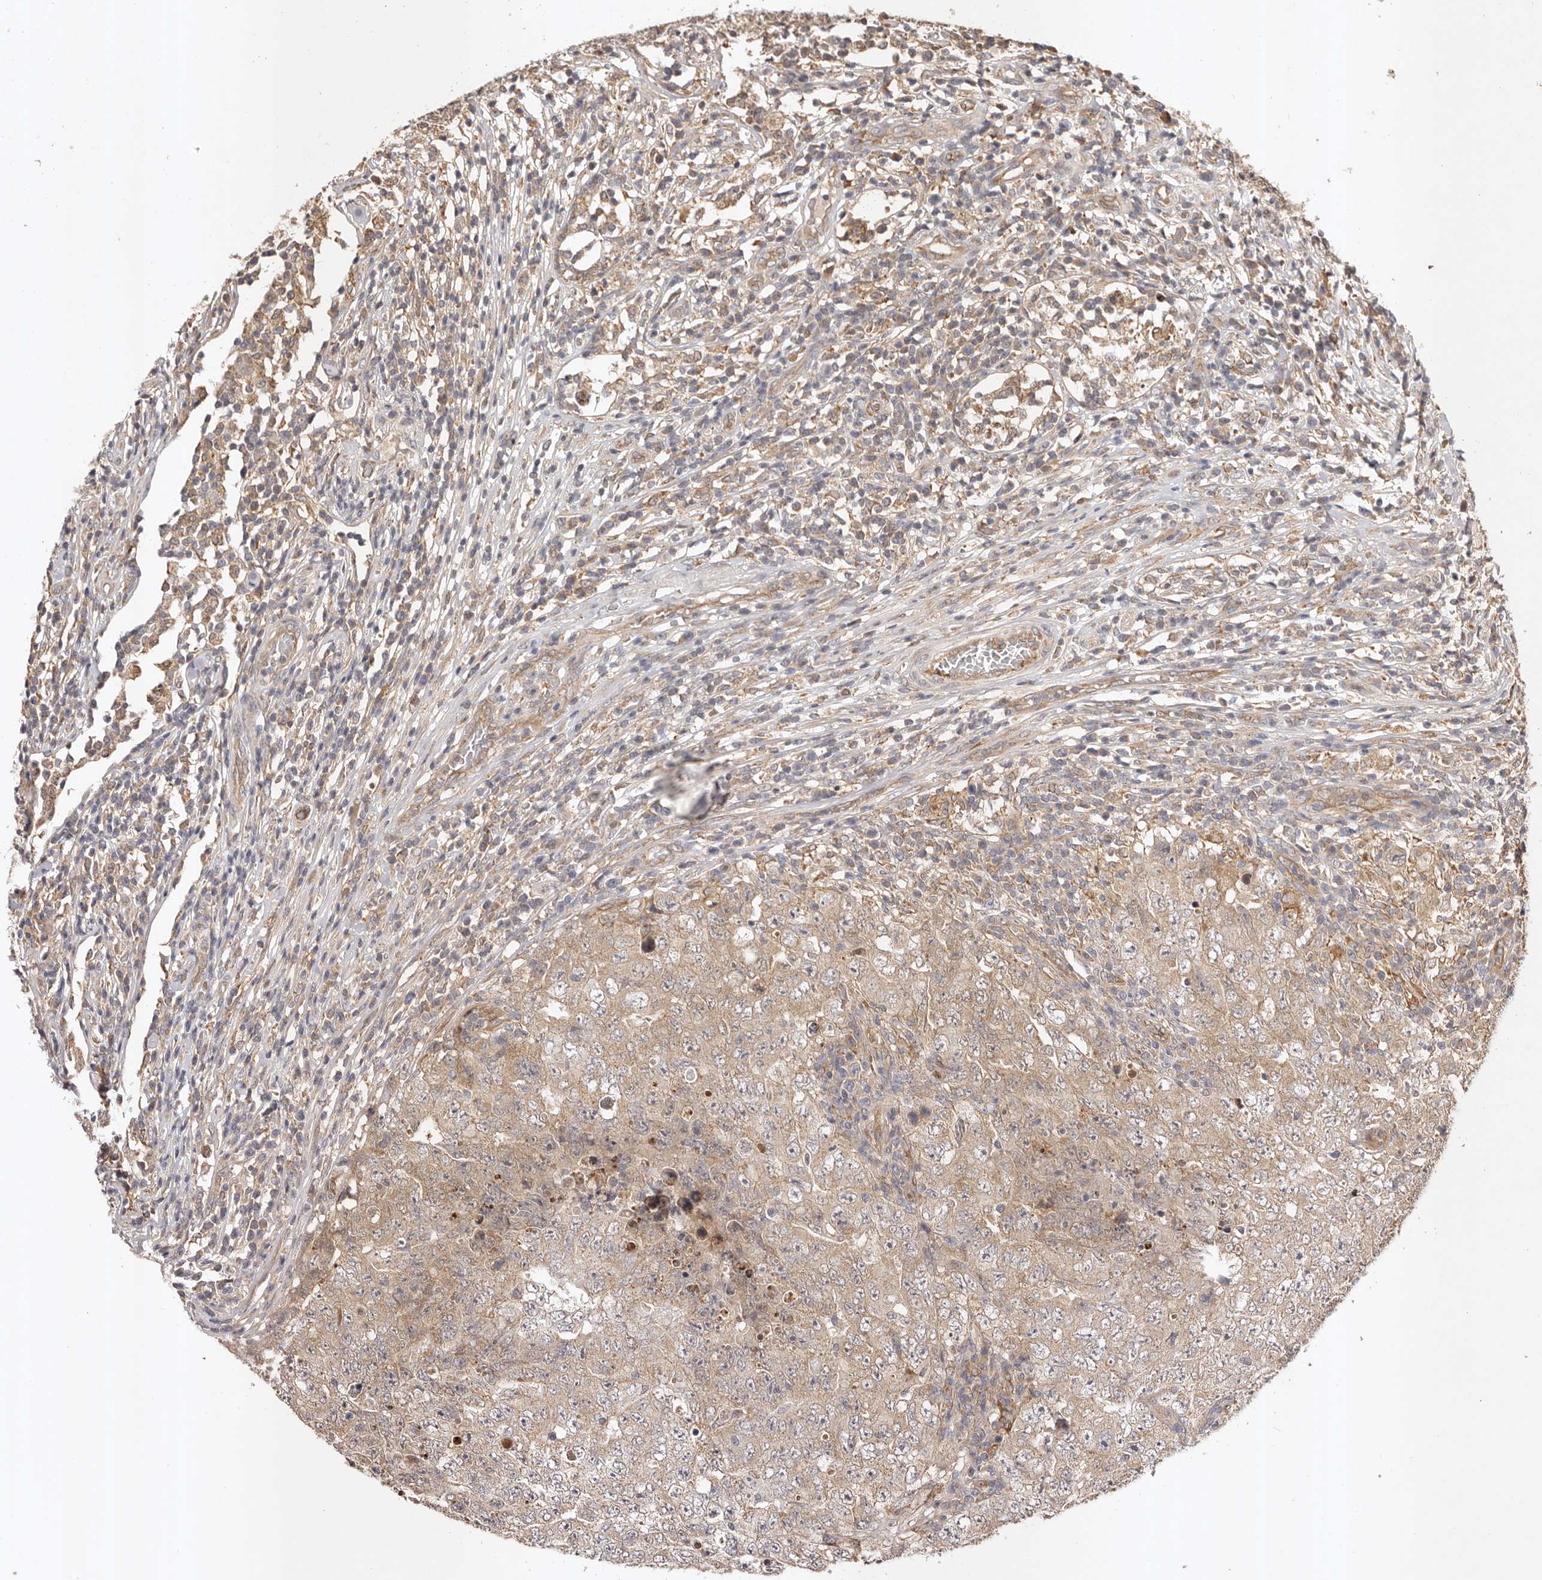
{"staining": {"intensity": "moderate", "quantity": ">75%", "location": "cytoplasmic/membranous"}, "tissue": "testis cancer", "cell_type": "Tumor cells", "image_type": "cancer", "snomed": [{"axis": "morphology", "description": "Carcinoma, Embryonal, NOS"}, {"axis": "topography", "description": "Testis"}], "caption": "An image of human embryonal carcinoma (testis) stained for a protein shows moderate cytoplasmic/membranous brown staining in tumor cells.", "gene": "UBR2", "patient": {"sex": "male", "age": 26}}